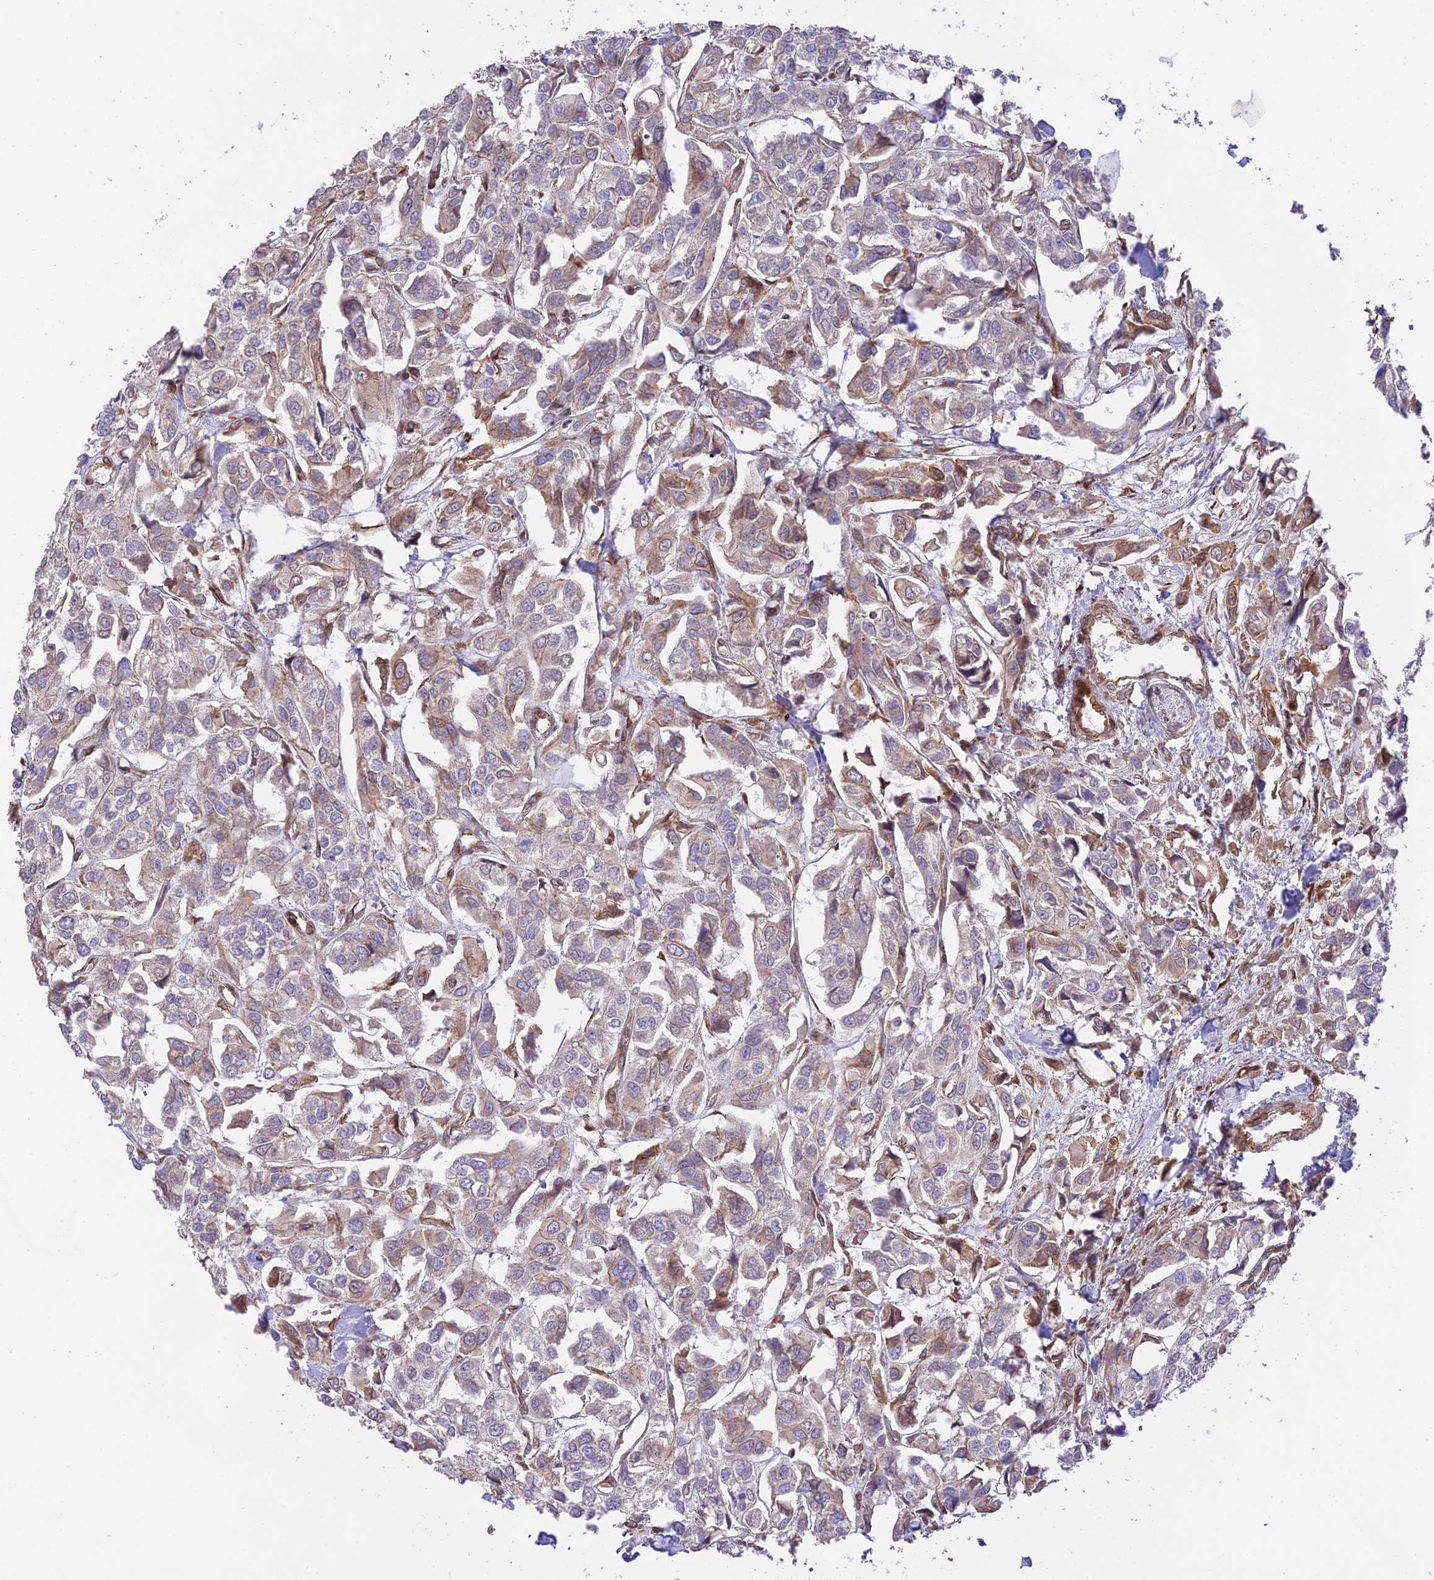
{"staining": {"intensity": "moderate", "quantity": "<25%", "location": "cytoplasmic/membranous"}, "tissue": "urothelial cancer", "cell_type": "Tumor cells", "image_type": "cancer", "snomed": [{"axis": "morphology", "description": "Urothelial carcinoma, High grade"}, {"axis": "topography", "description": "Urinary bladder"}], "caption": "About <25% of tumor cells in human urothelial cancer demonstrate moderate cytoplasmic/membranous protein staining as visualized by brown immunohistochemical staining.", "gene": "EXOC3L4", "patient": {"sex": "male", "age": 67}}